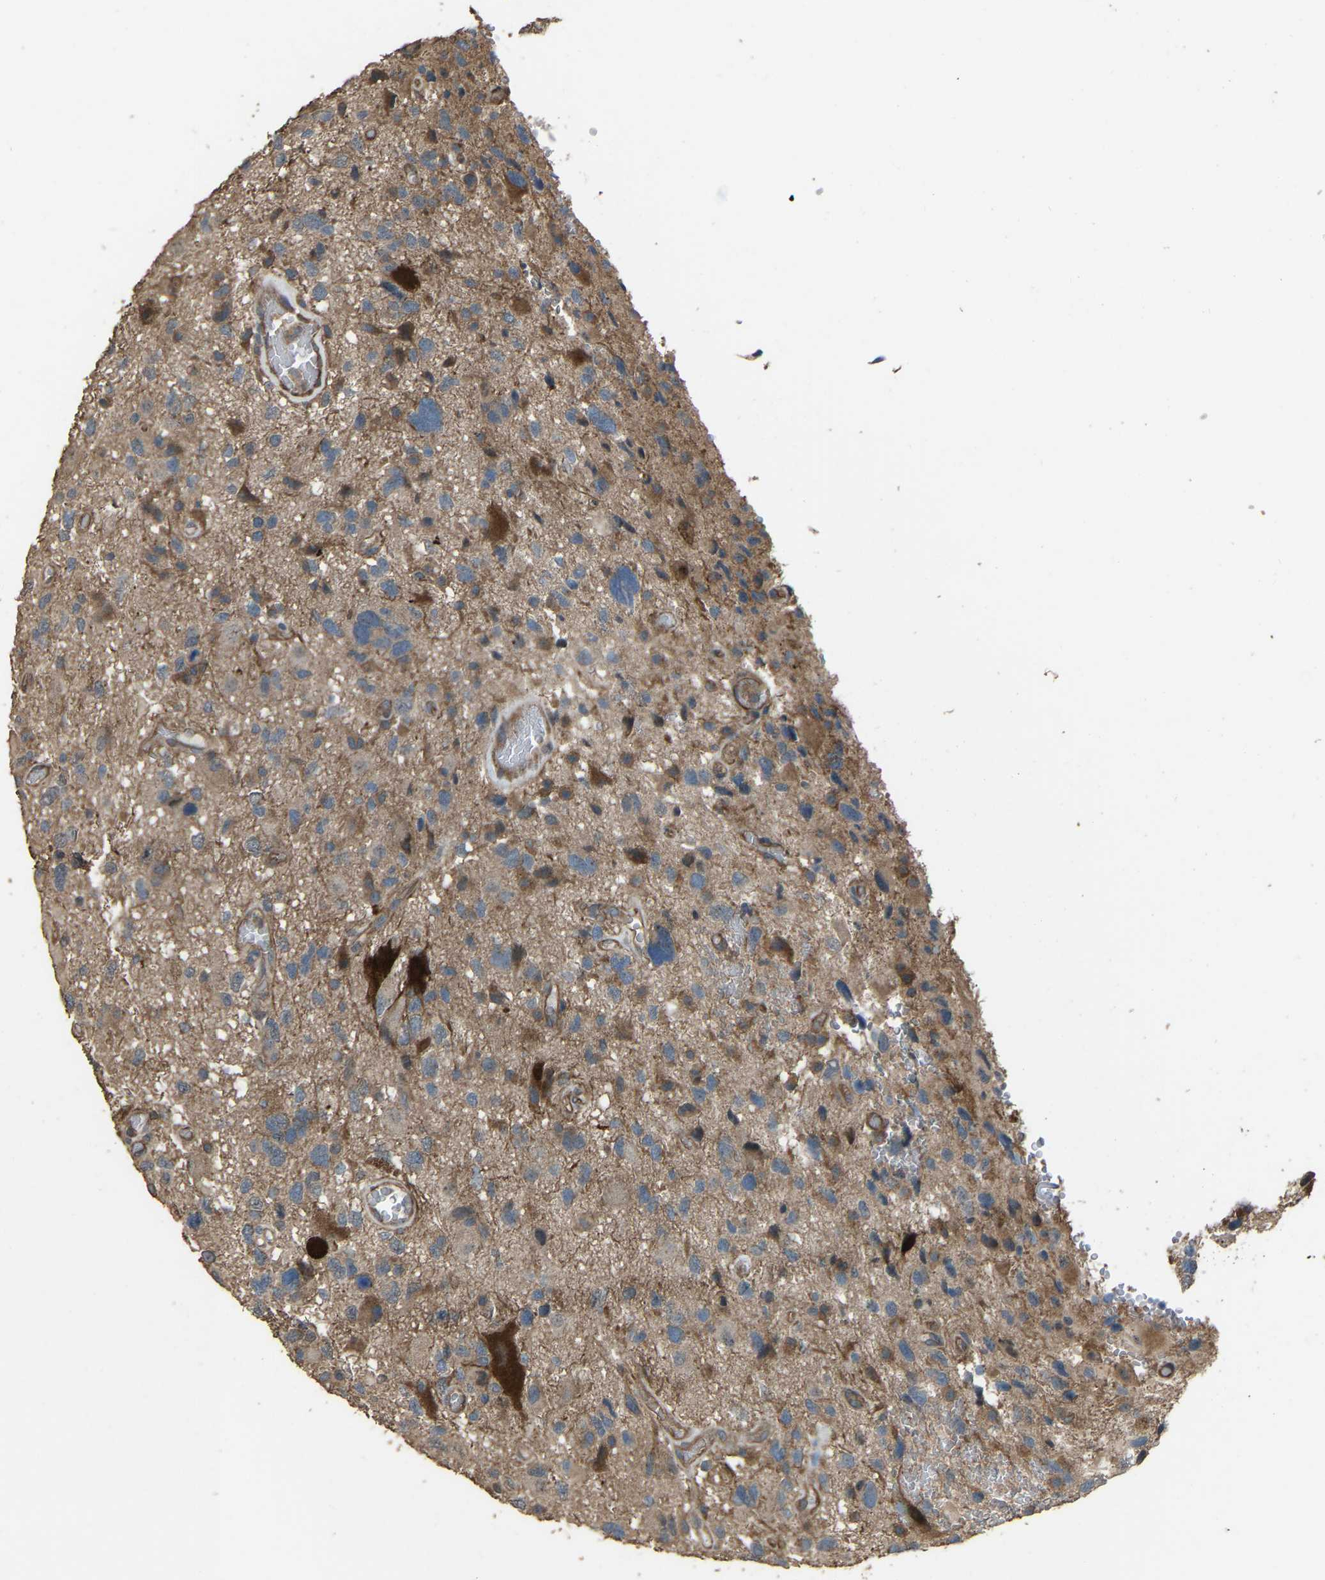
{"staining": {"intensity": "moderate", "quantity": "<25%", "location": "cytoplasmic/membranous"}, "tissue": "glioma", "cell_type": "Tumor cells", "image_type": "cancer", "snomed": [{"axis": "morphology", "description": "Glioma, malignant, High grade"}, {"axis": "topography", "description": "Brain"}], "caption": "Protein staining exhibits moderate cytoplasmic/membranous staining in about <25% of tumor cells in malignant high-grade glioma. Using DAB (brown) and hematoxylin (blue) stains, captured at high magnification using brightfield microscopy.", "gene": "SLC4A2", "patient": {"sex": "male", "age": 33}}